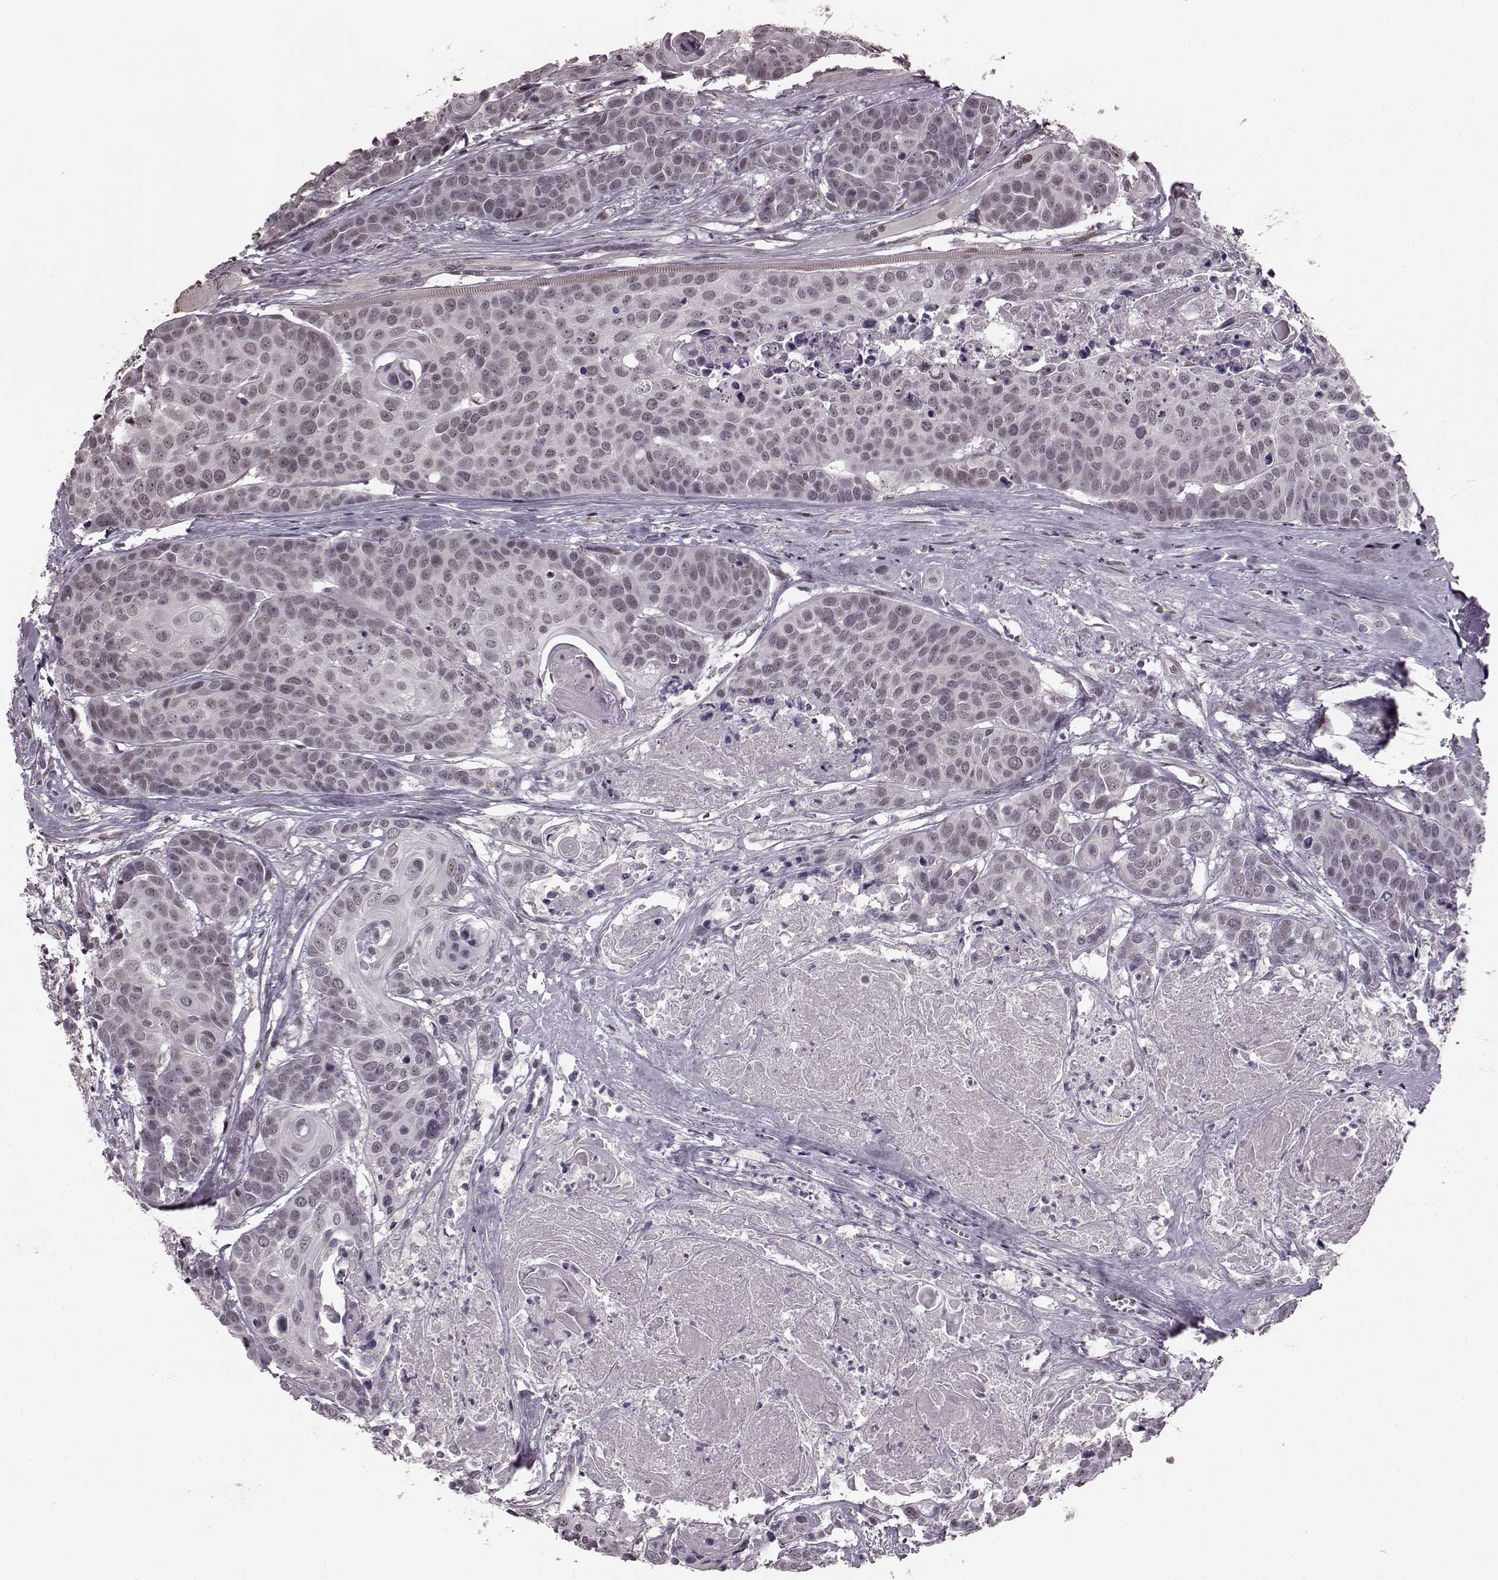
{"staining": {"intensity": "negative", "quantity": "none", "location": "none"}, "tissue": "head and neck cancer", "cell_type": "Tumor cells", "image_type": "cancer", "snomed": [{"axis": "morphology", "description": "Squamous cell carcinoma, NOS"}, {"axis": "topography", "description": "Oral tissue"}, {"axis": "topography", "description": "Head-Neck"}], "caption": "This is an IHC photomicrograph of human head and neck cancer. There is no positivity in tumor cells.", "gene": "PLCB4", "patient": {"sex": "male", "age": 56}}